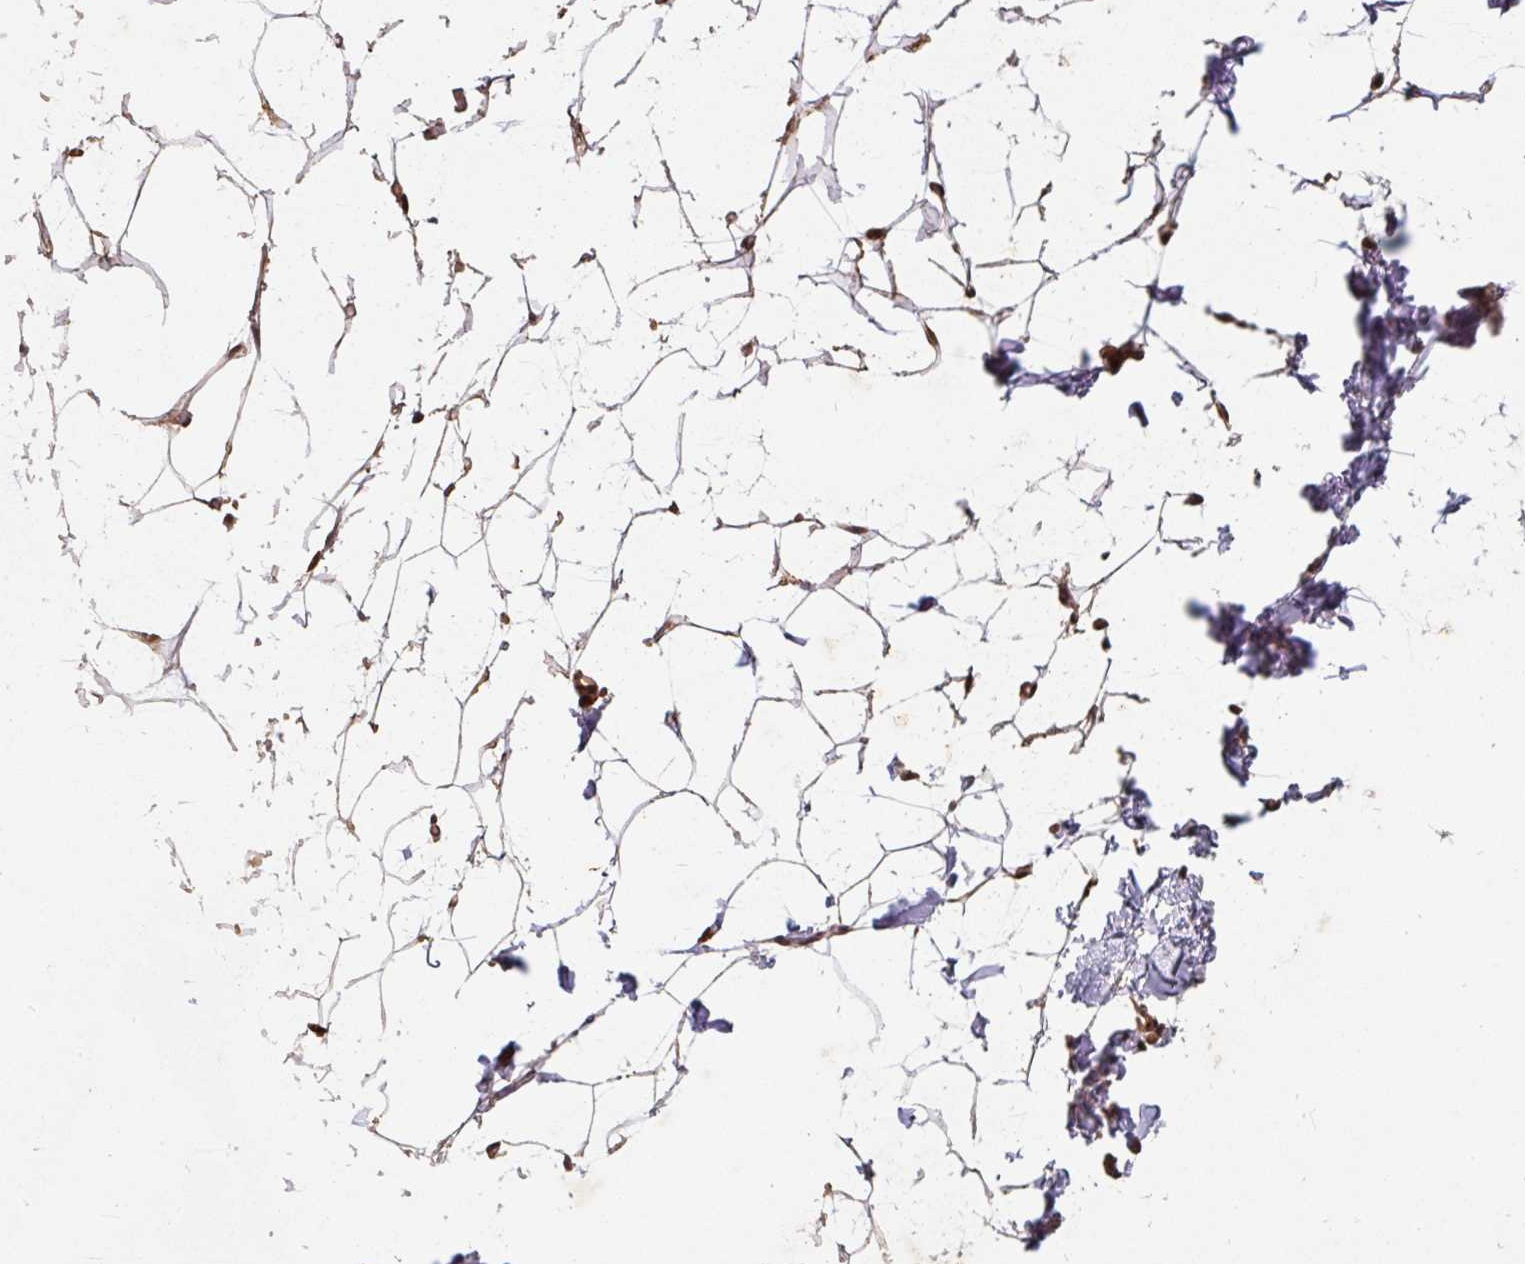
{"staining": {"intensity": "moderate", "quantity": ">75%", "location": "cytoplasmic/membranous,nuclear"}, "tissue": "breast", "cell_type": "Adipocytes", "image_type": "normal", "snomed": [{"axis": "morphology", "description": "Normal tissue, NOS"}, {"axis": "topography", "description": "Breast"}], "caption": "Immunohistochemistry (IHC) of normal human breast displays medium levels of moderate cytoplasmic/membranous,nuclear expression in about >75% of adipocytes. The protein of interest is stained brown, and the nuclei are stained in blue (DAB IHC with brightfield microscopy, high magnification).", "gene": "PSMD1", "patient": {"sex": "female", "age": 23}}